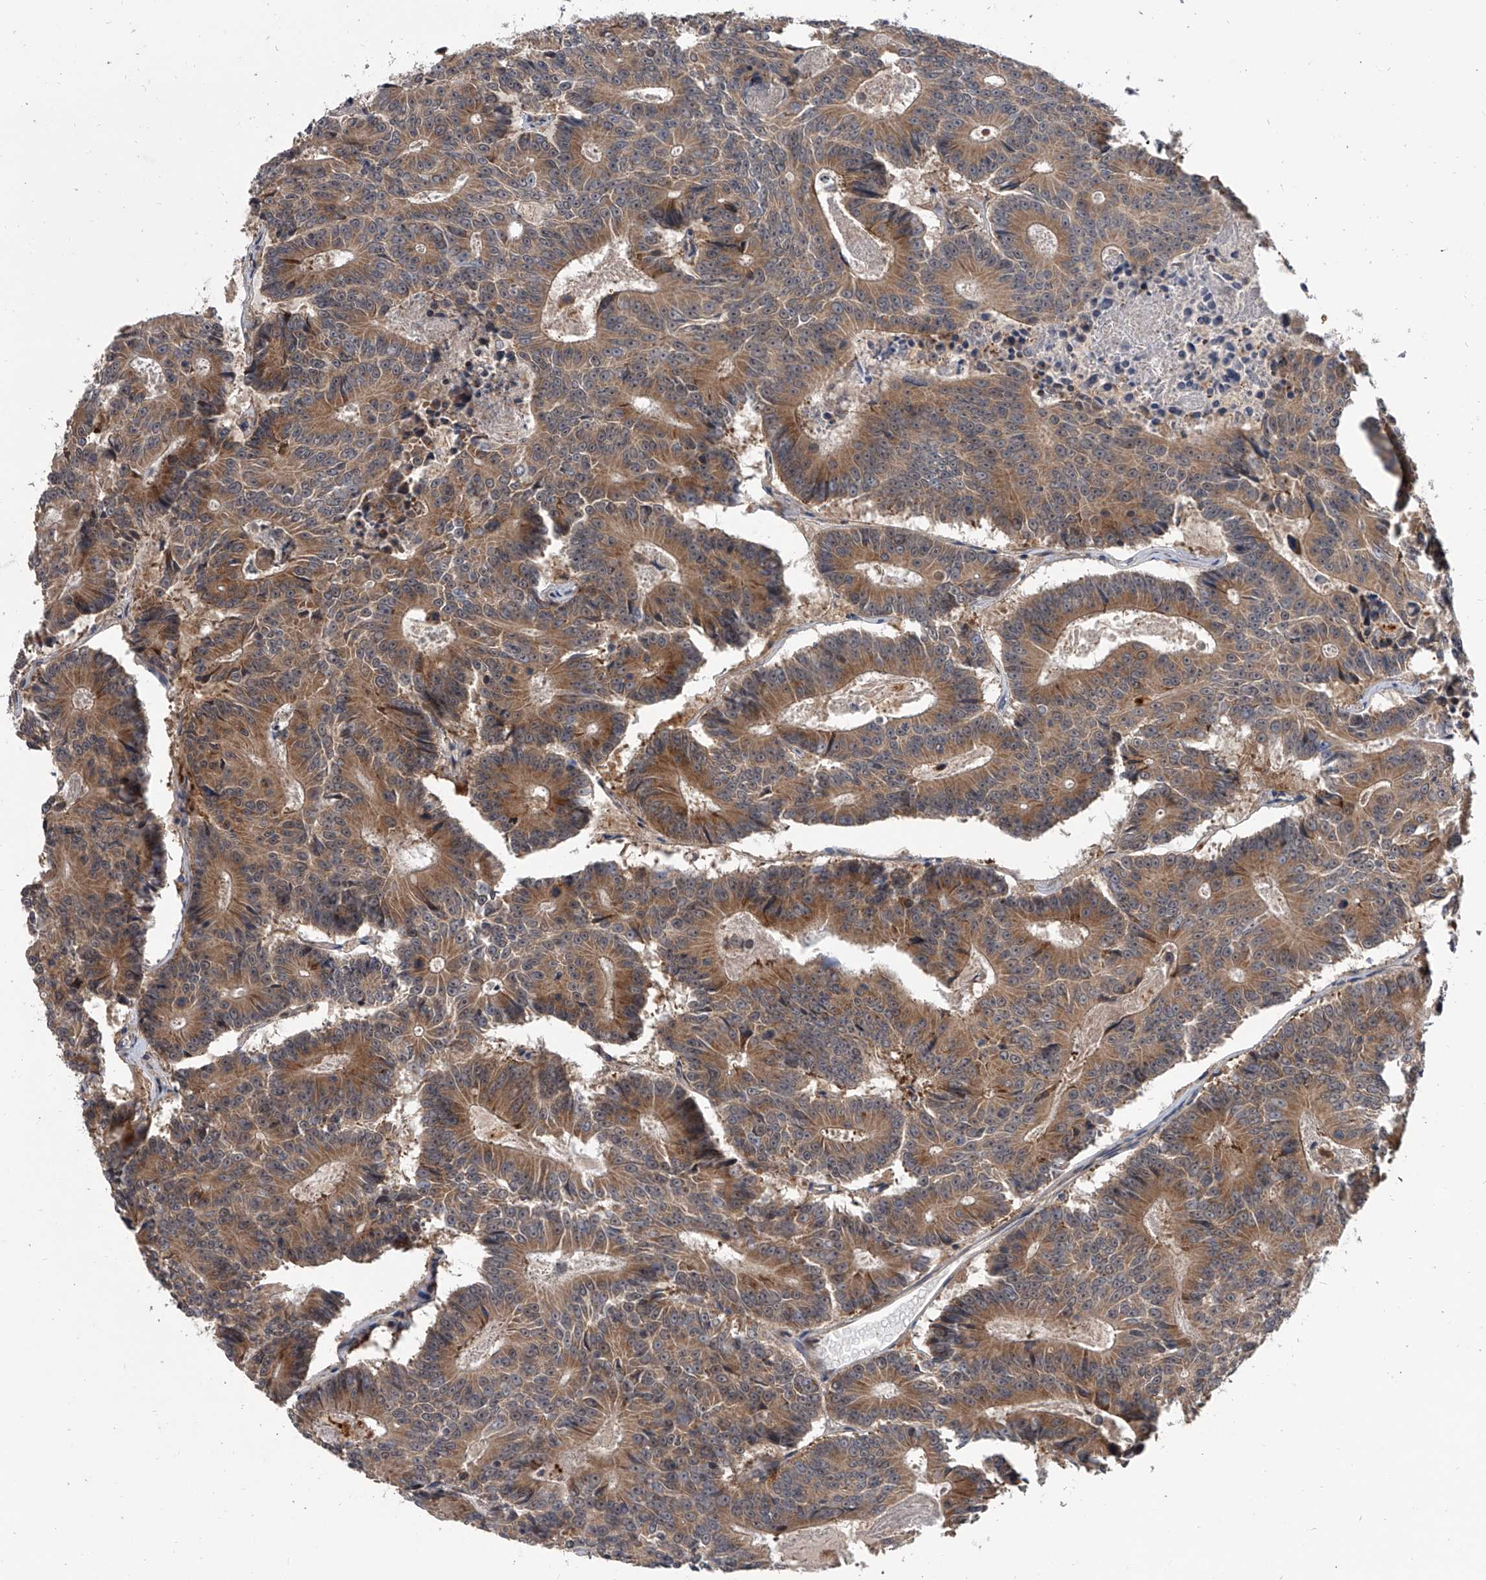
{"staining": {"intensity": "moderate", "quantity": ">75%", "location": "cytoplasmic/membranous"}, "tissue": "colorectal cancer", "cell_type": "Tumor cells", "image_type": "cancer", "snomed": [{"axis": "morphology", "description": "Adenocarcinoma, NOS"}, {"axis": "topography", "description": "Colon"}], "caption": "Adenocarcinoma (colorectal) stained with DAB IHC exhibits medium levels of moderate cytoplasmic/membranous positivity in about >75% of tumor cells.", "gene": "GEMIN8", "patient": {"sex": "male", "age": 83}}